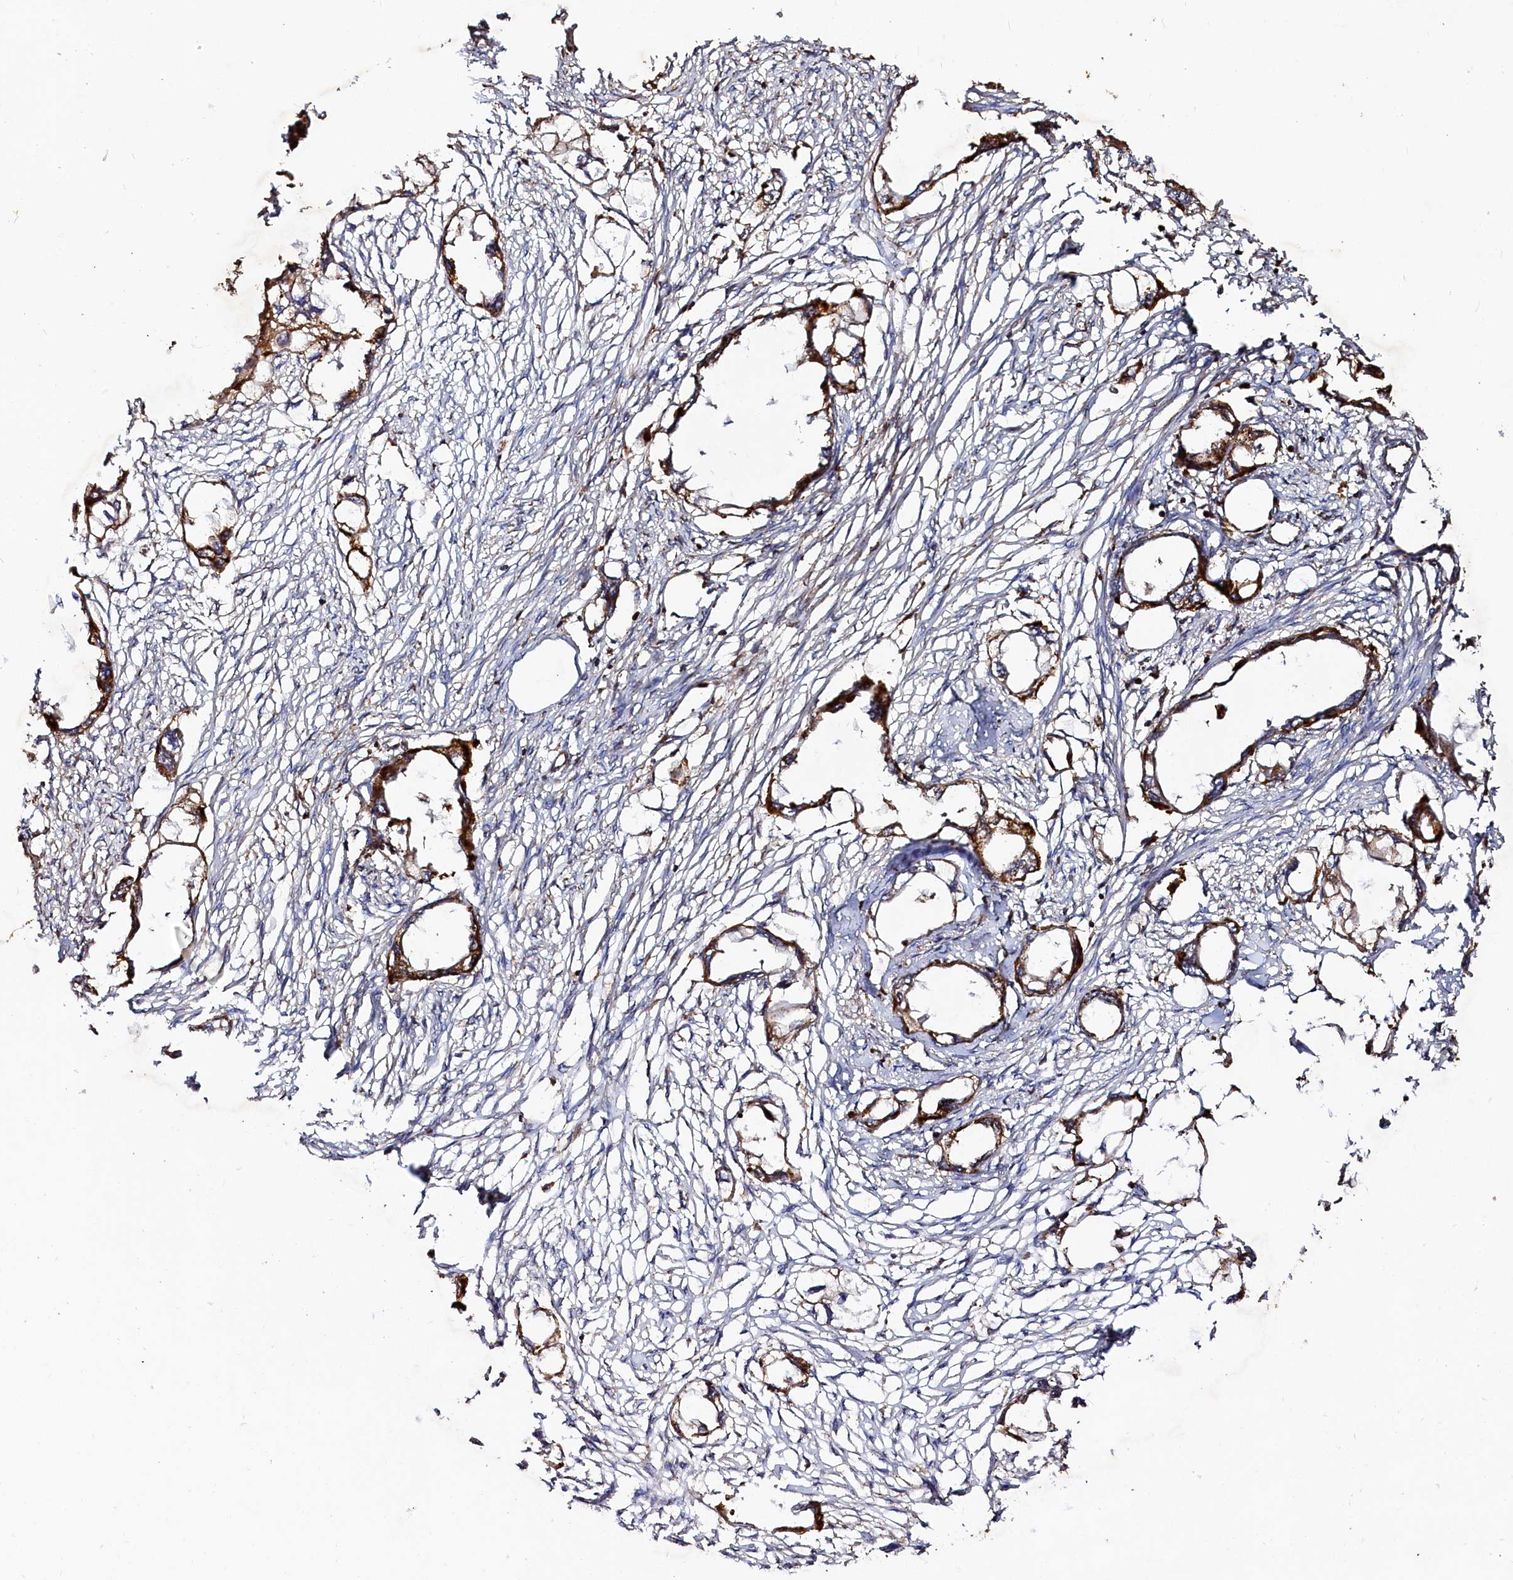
{"staining": {"intensity": "strong", "quantity": ">75%", "location": "cytoplasmic/membranous"}, "tissue": "endometrial cancer", "cell_type": "Tumor cells", "image_type": "cancer", "snomed": [{"axis": "morphology", "description": "Adenocarcinoma, NOS"}, {"axis": "morphology", "description": "Adenocarcinoma, metastatic, NOS"}, {"axis": "topography", "description": "Adipose tissue"}, {"axis": "topography", "description": "Endometrium"}], "caption": "Strong cytoplasmic/membranous expression for a protein is appreciated in approximately >75% of tumor cells of endometrial cancer using IHC.", "gene": "WDR73", "patient": {"sex": "female", "age": 67}}